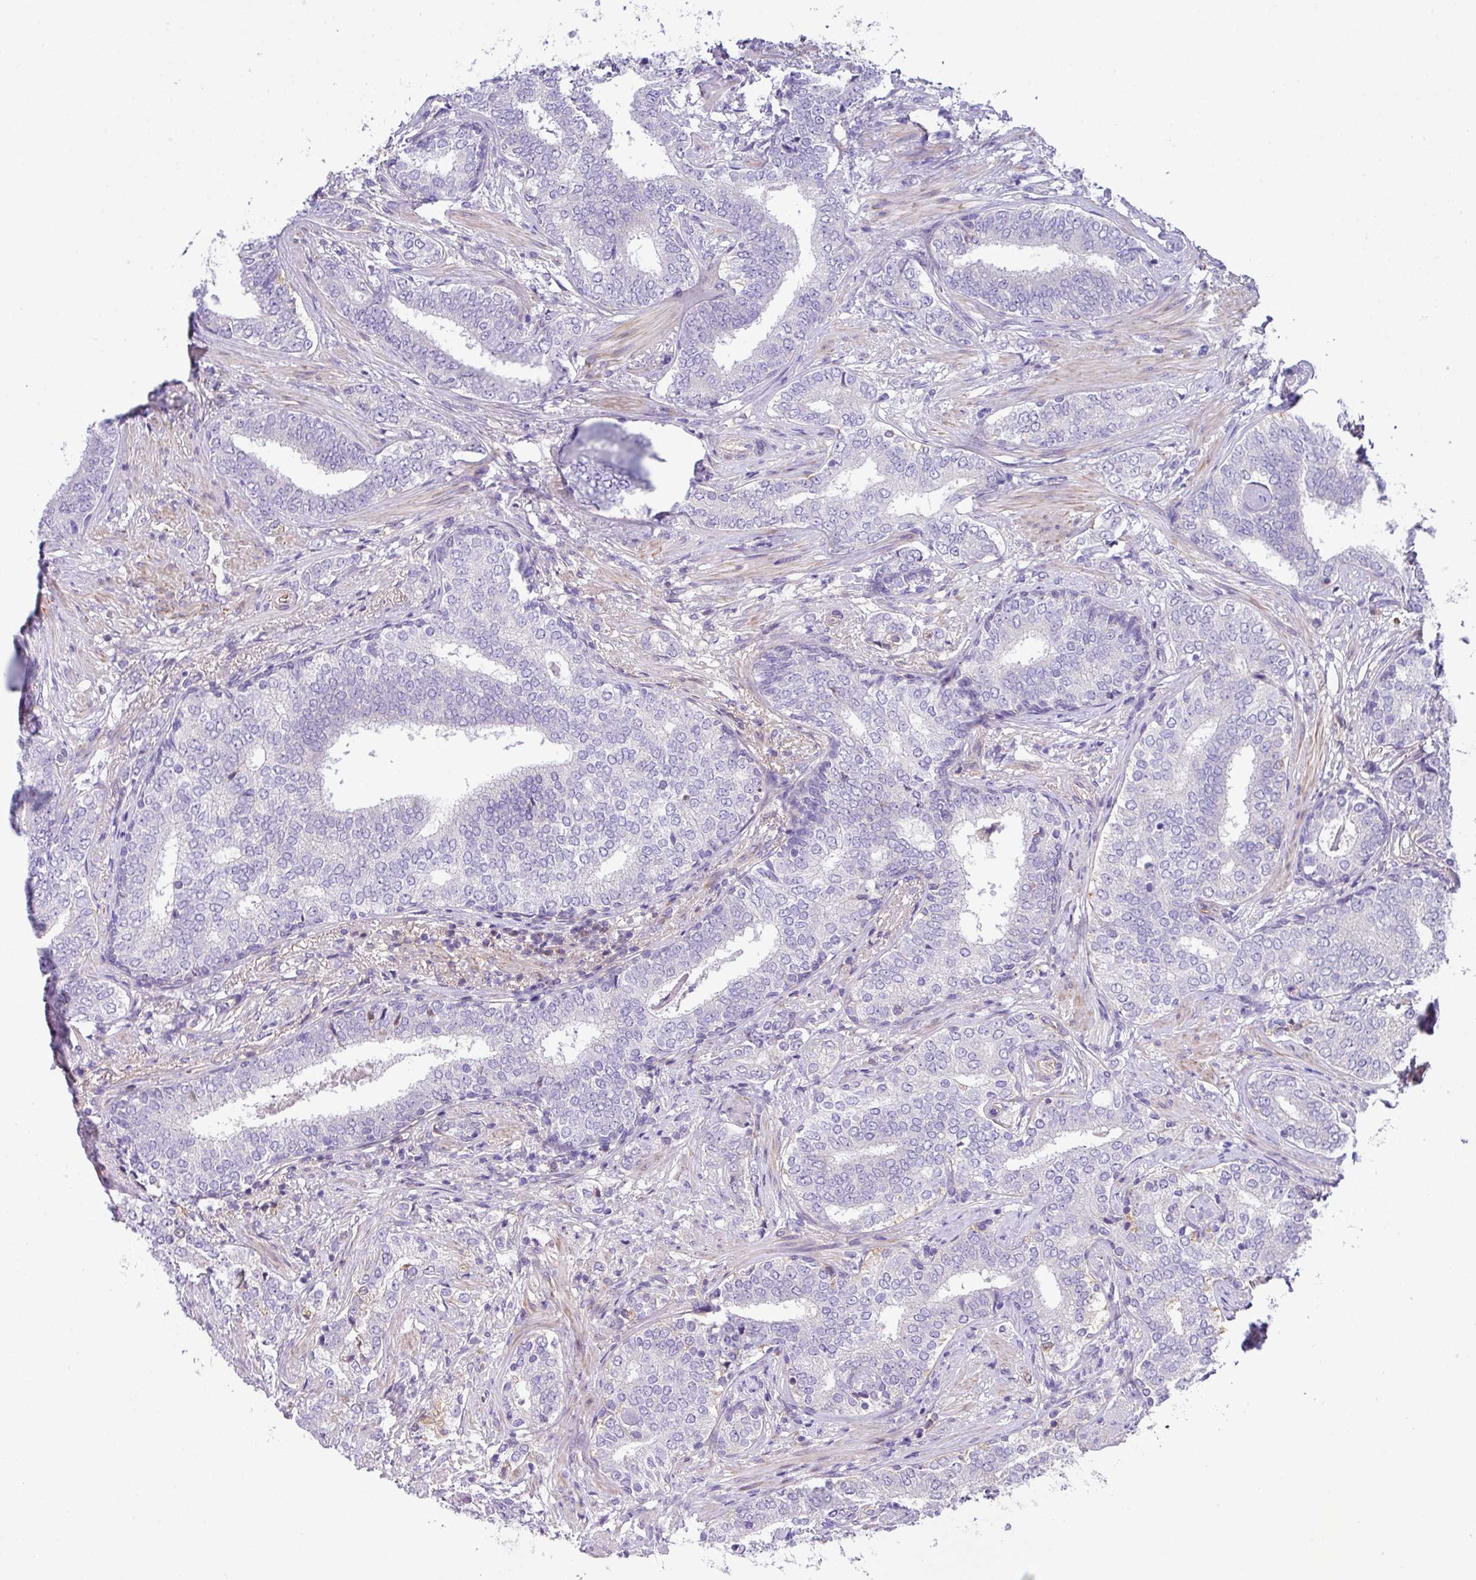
{"staining": {"intensity": "negative", "quantity": "none", "location": "none"}, "tissue": "prostate cancer", "cell_type": "Tumor cells", "image_type": "cancer", "snomed": [{"axis": "morphology", "description": "Adenocarcinoma, High grade"}, {"axis": "topography", "description": "Prostate"}], "caption": "IHC micrograph of adenocarcinoma (high-grade) (prostate) stained for a protein (brown), which demonstrates no expression in tumor cells.", "gene": "DNAL1", "patient": {"sex": "male", "age": 72}}